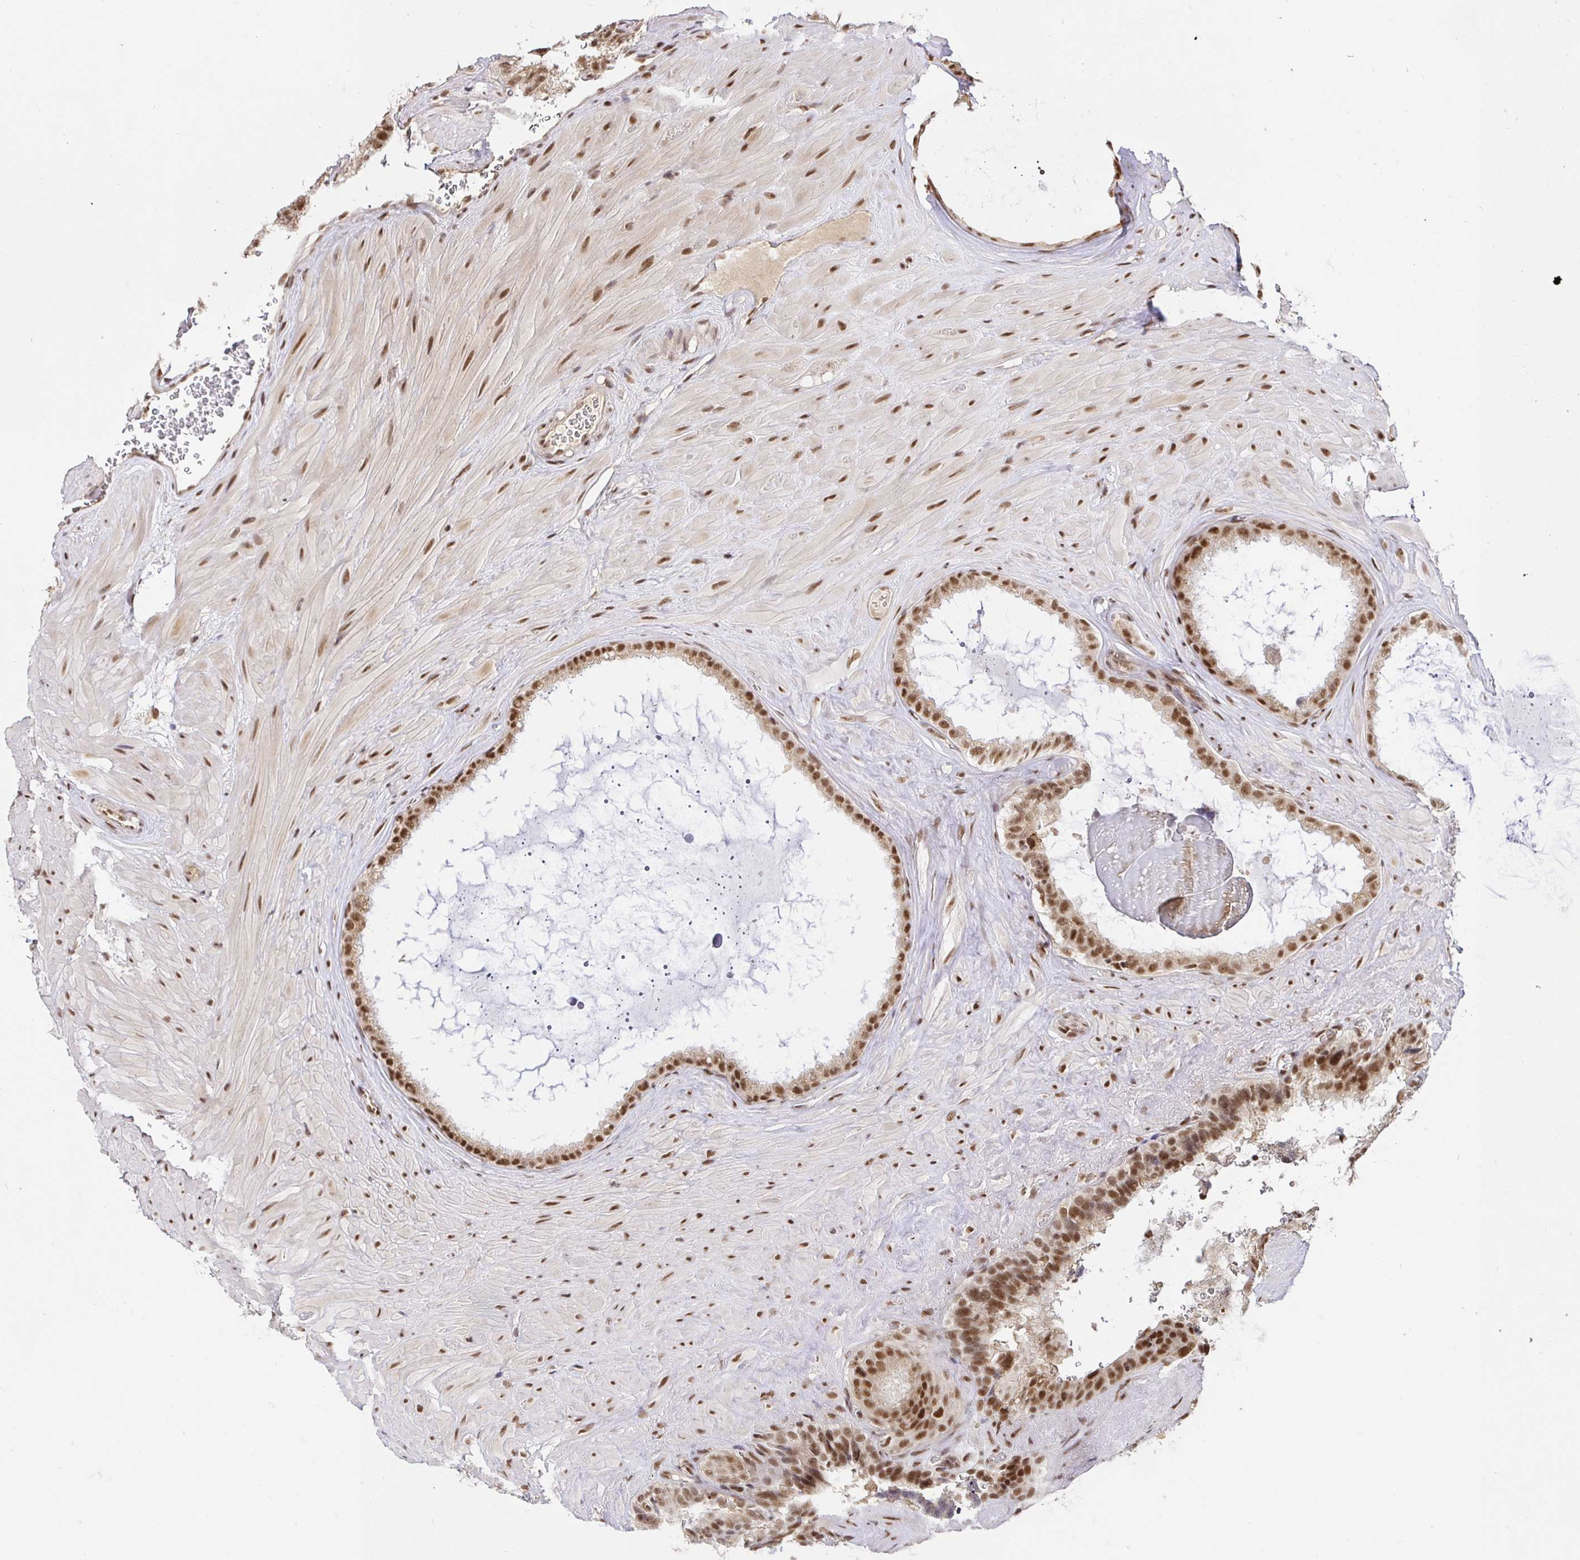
{"staining": {"intensity": "moderate", "quantity": ">75%", "location": "nuclear"}, "tissue": "seminal vesicle", "cell_type": "Glandular cells", "image_type": "normal", "snomed": [{"axis": "morphology", "description": "Normal tissue, NOS"}, {"axis": "topography", "description": "Seminal veicle"}], "caption": "Immunohistochemistry (DAB (3,3'-diaminobenzidine)) staining of unremarkable human seminal vesicle displays moderate nuclear protein expression in approximately >75% of glandular cells.", "gene": "USF1", "patient": {"sex": "male", "age": 60}}